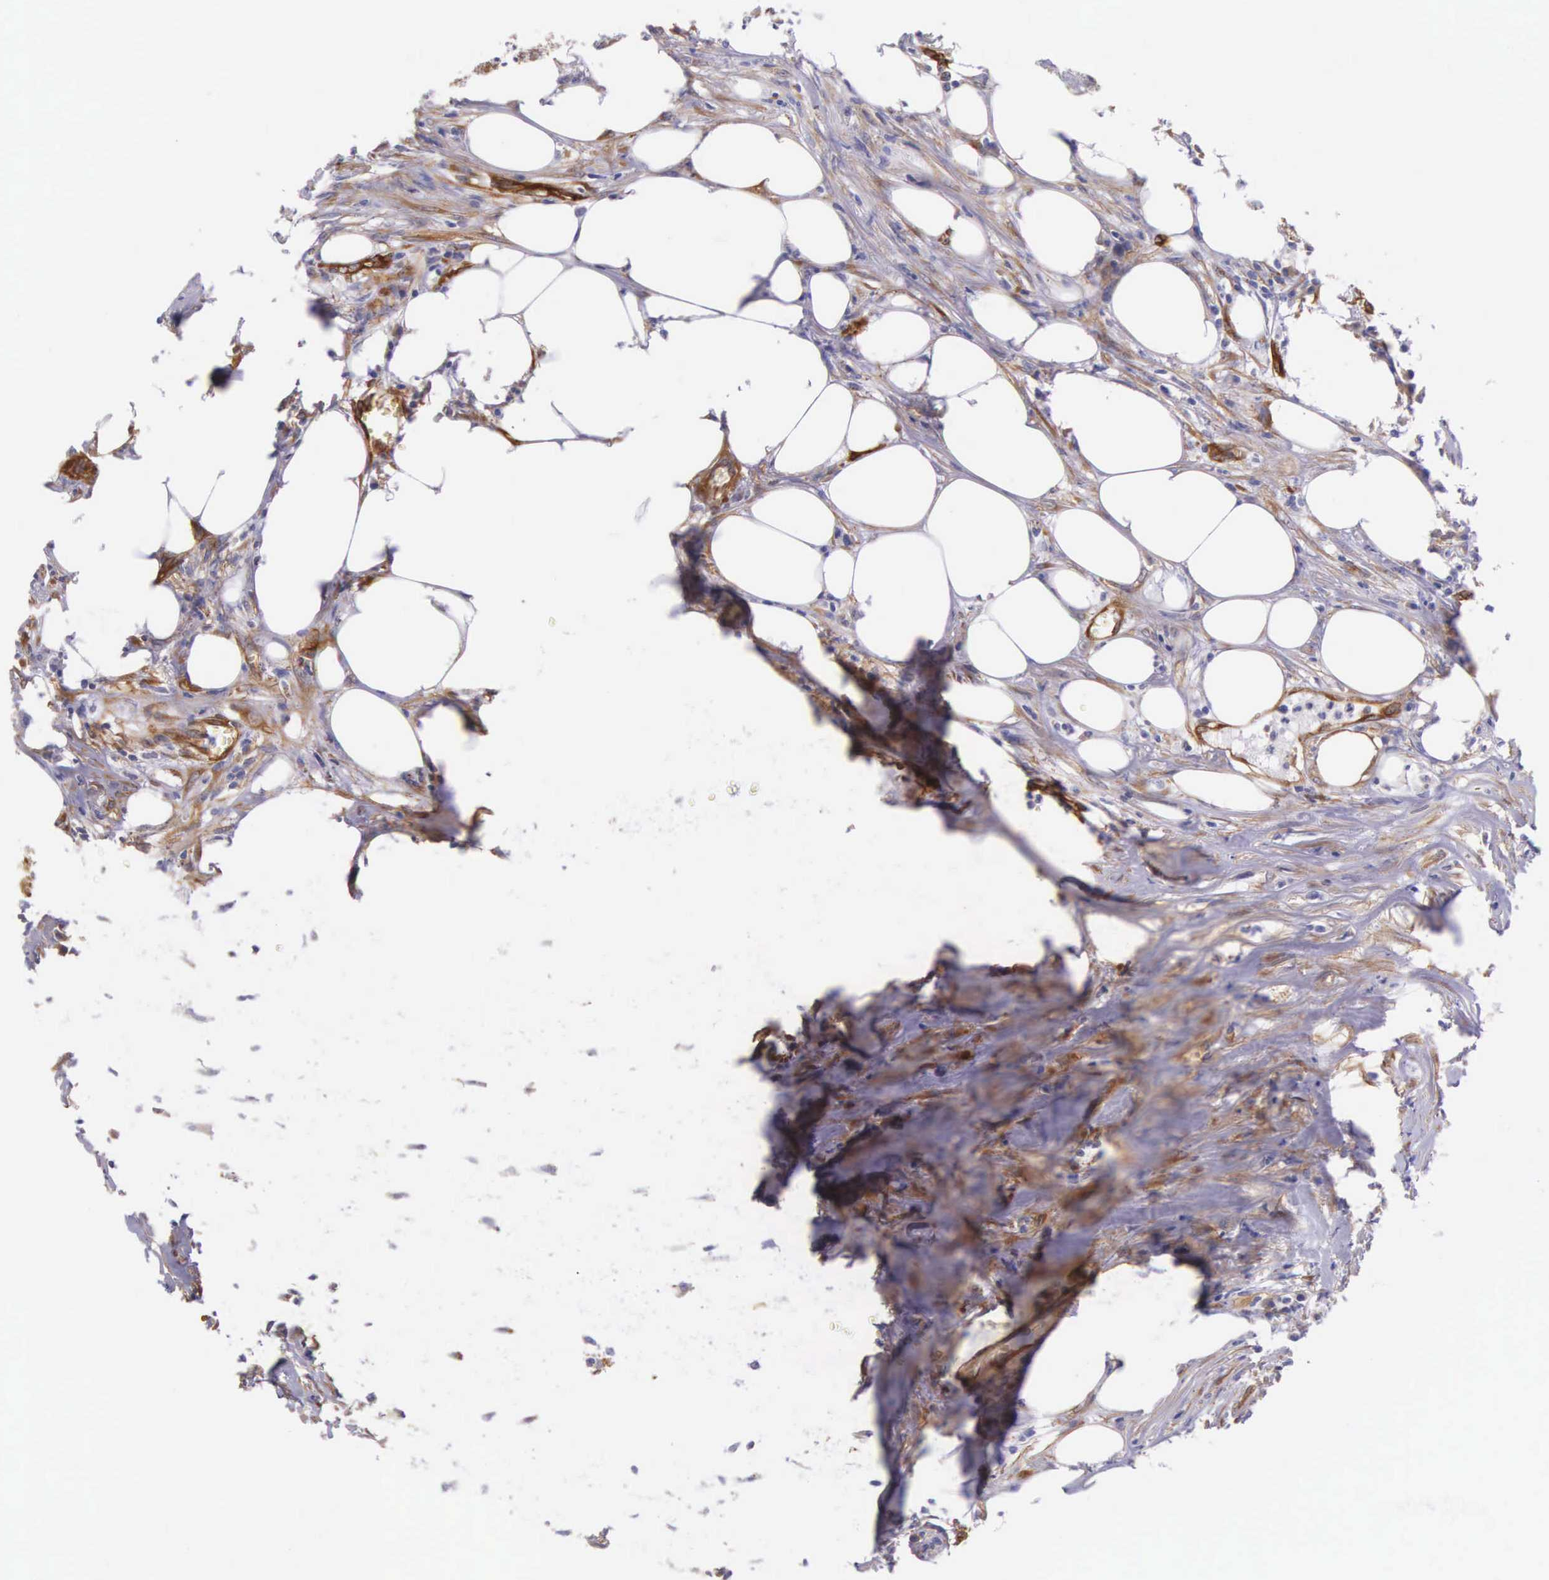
{"staining": {"intensity": "moderate", "quantity": "<25%", "location": "cytoplasmic/membranous"}, "tissue": "colorectal cancer", "cell_type": "Tumor cells", "image_type": "cancer", "snomed": [{"axis": "morphology", "description": "Adenocarcinoma, NOS"}, {"axis": "topography", "description": "Colon"}], "caption": "The image reveals a brown stain indicating the presence of a protein in the cytoplasmic/membranous of tumor cells in colorectal cancer (adenocarcinoma).", "gene": "BCAR1", "patient": {"sex": "male", "age": 55}}